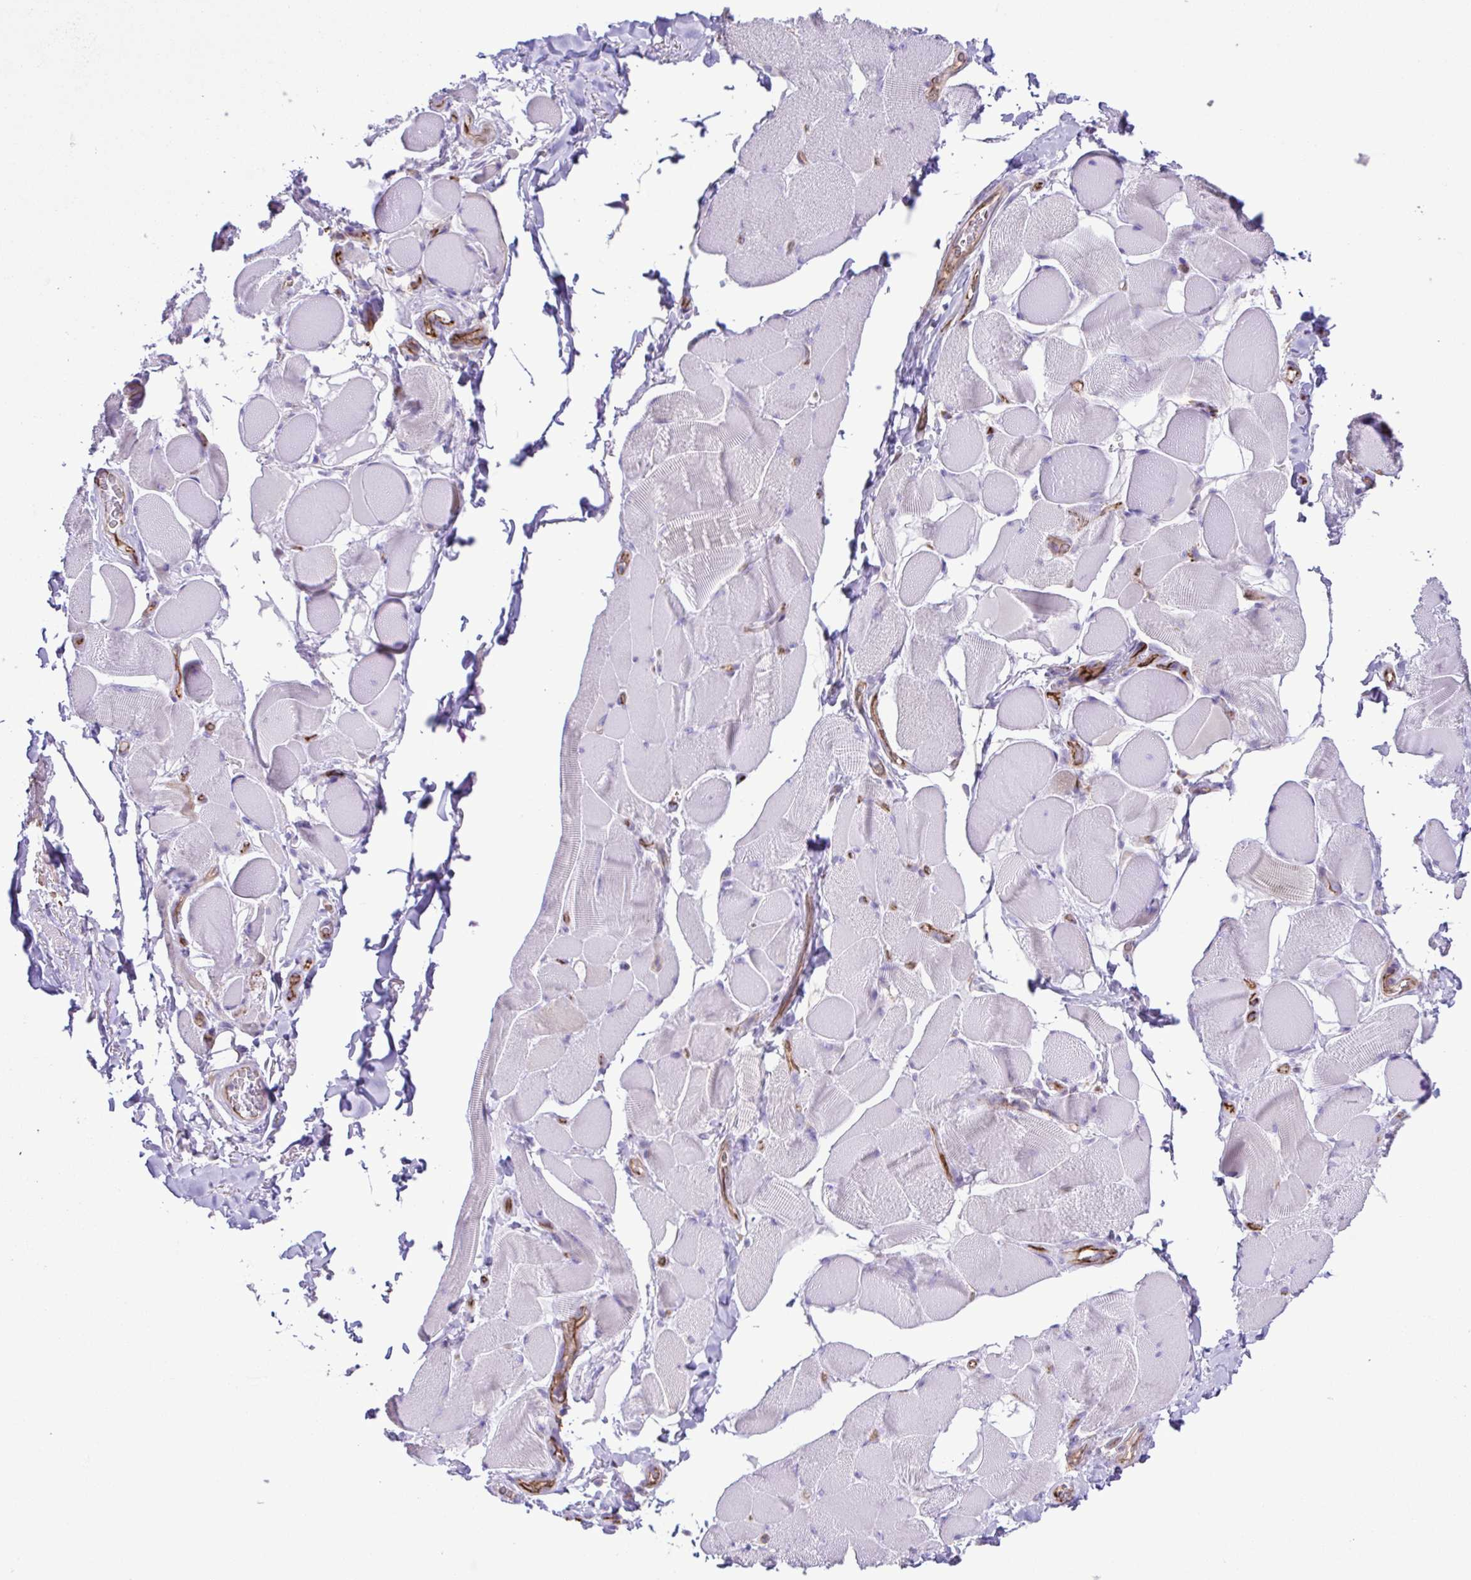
{"staining": {"intensity": "negative", "quantity": "none", "location": "none"}, "tissue": "skeletal muscle", "cell_type": "Myocytes", "image_type": "normal", "snomed": [{"axis": "morphology", "description": "Normal tissue, NOS"}, {"axis": "topography", "description": "Skeletal muscle"}, {"axis": "topography", "description": "Anal"}, {"axis": "topography", "description": "Peripheral nerve tissue"}], "caption": "The histopathology image displays no staining of myocytes in unremarkable skeletal muscle.", "gene": "FLT1", "patient": {"sex": "male", "age": 53}}